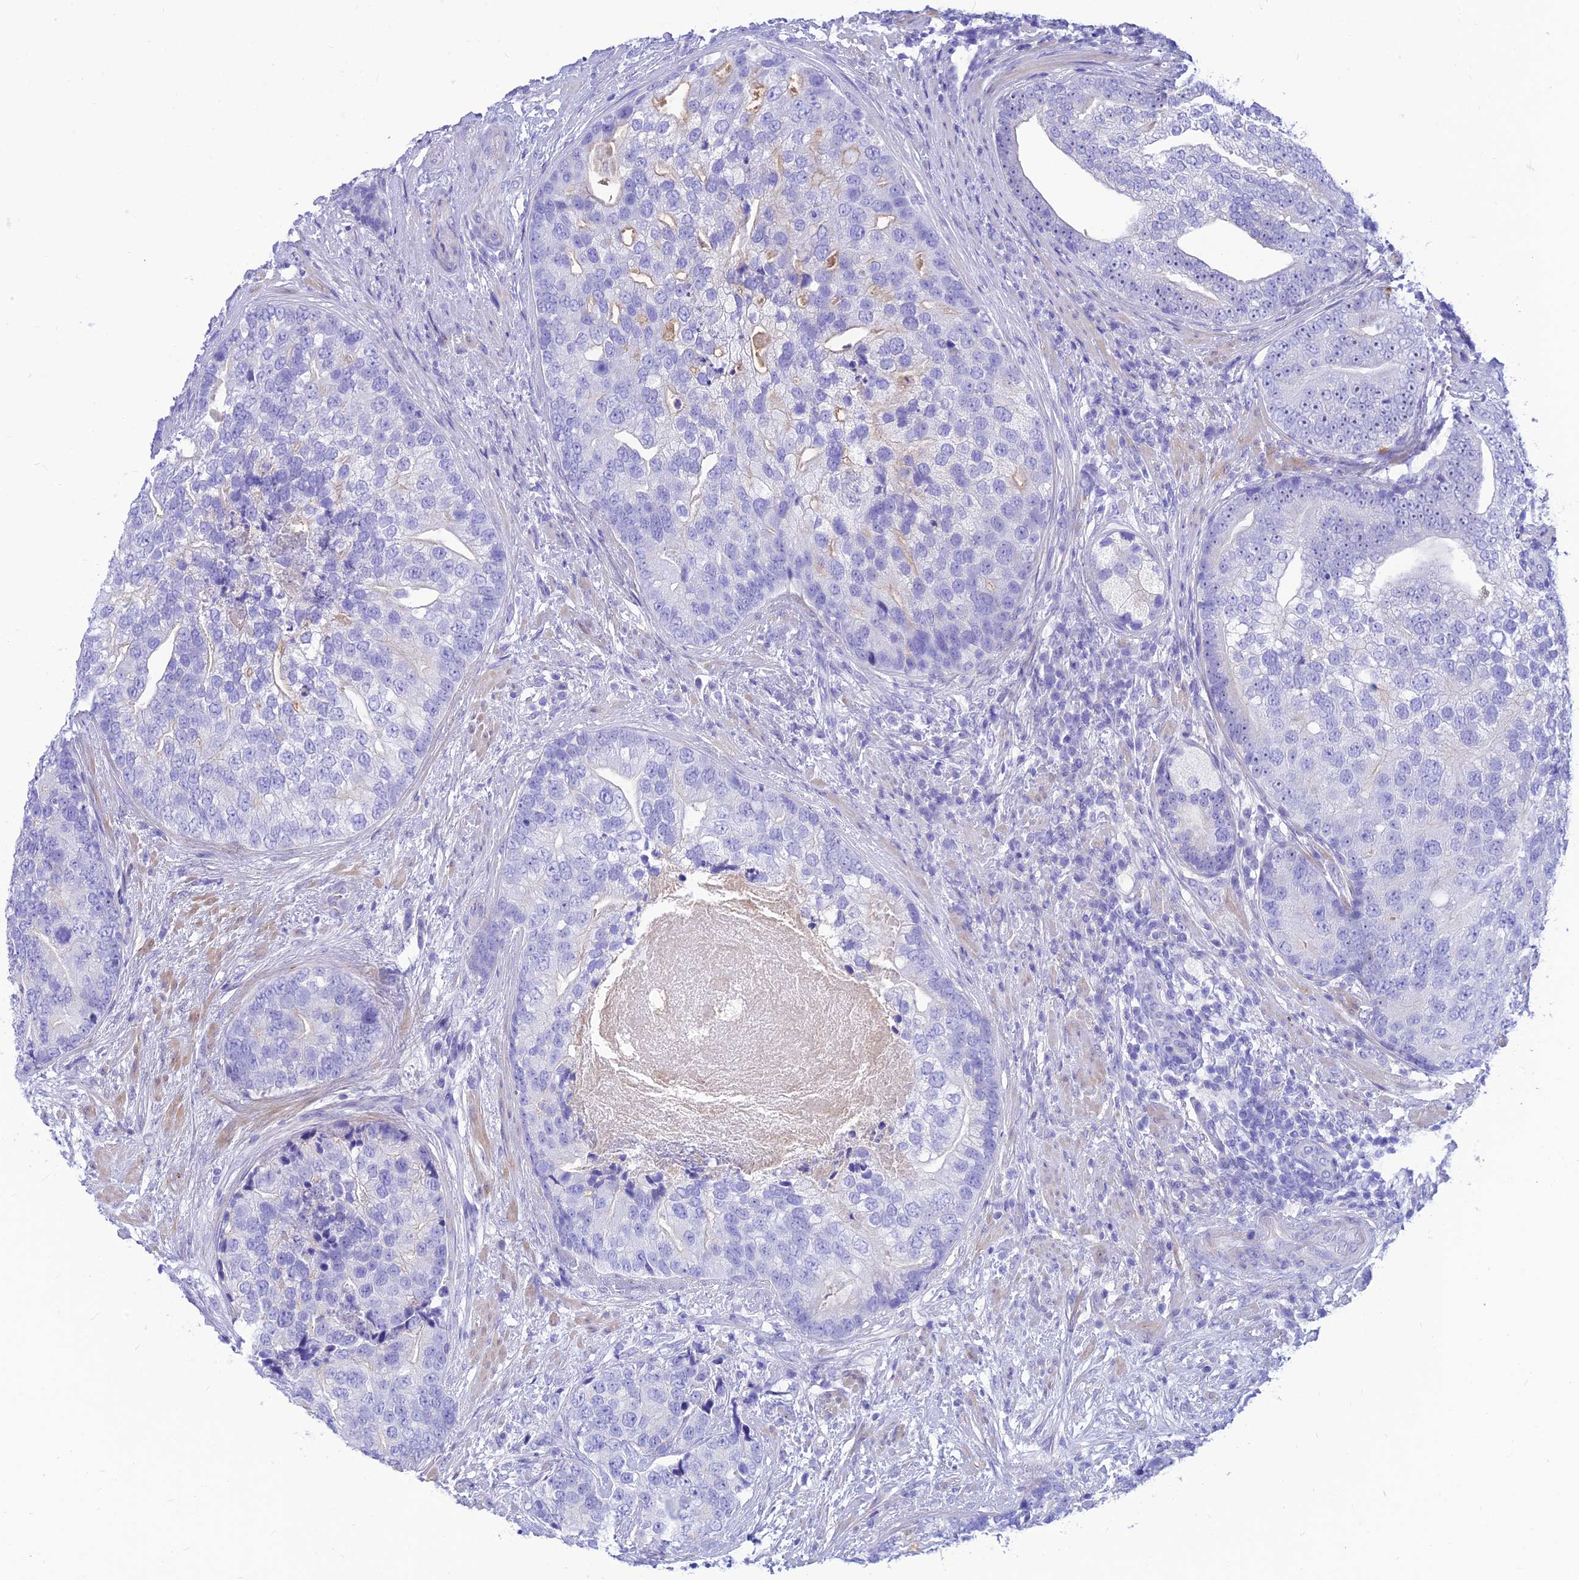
{"staining": {"intensity": "negative", "quantity": "none", "location": "none"}, "tissue": "prostate cancer", "cell_type": "Tumor cells", "image_type": "cancer", "snomed": [{"axis": "morphology", "description": "Adenocarcinoma, High grade"}, {"axis": "topography", "description": "Prostate"}], "caption": "A histopathology image of adenocarcinoma (high-grade) (prostate) stained for a protein displays no brown staining in tumor cells.", "gene": "PRNP", "patient": {"sex": "male", "age": 62}}